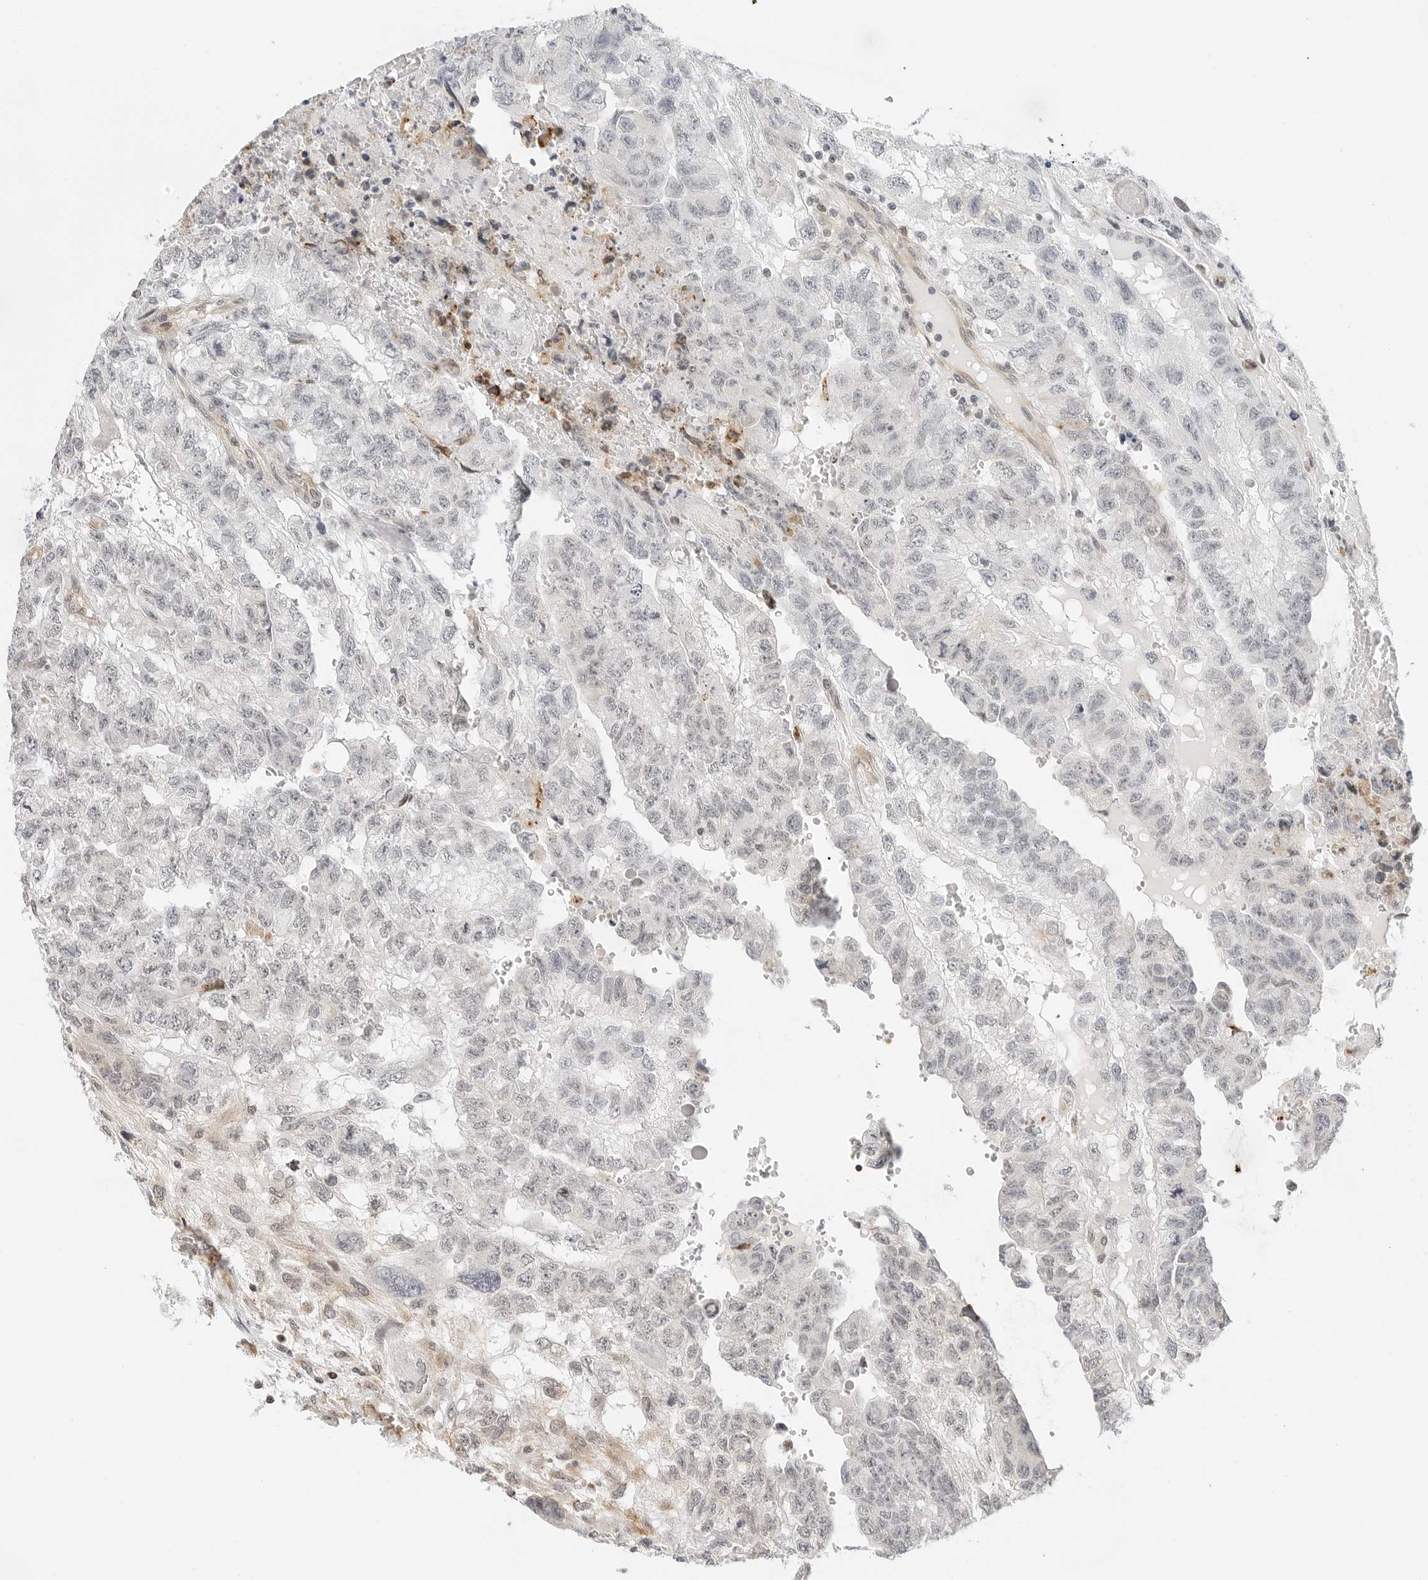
{"staining": {"intensity": "negative", "quantity": "none", "location": "none"}, "tissue": "testis cancer", "cell_type": "Tumor cells", "image_type": "cancer", "snomed": [{"axis": "morphology", "description": "Carcinoma, Embryonal, NOS"}, {"axis": "topography", "description": "Testis"}], "caption": "IHC micrograph of testis cancer (embryonal carcinoma) stained for a protein (brown), which exhibits no staining in tumor cells. The staining is performed using DAB (3,3'-diaminobenzidine) brown chromogen with nuclei counter-stained in using hematoxylin.", "gene": "PARP10", "patient": {"sex": "male", "age": 36}}